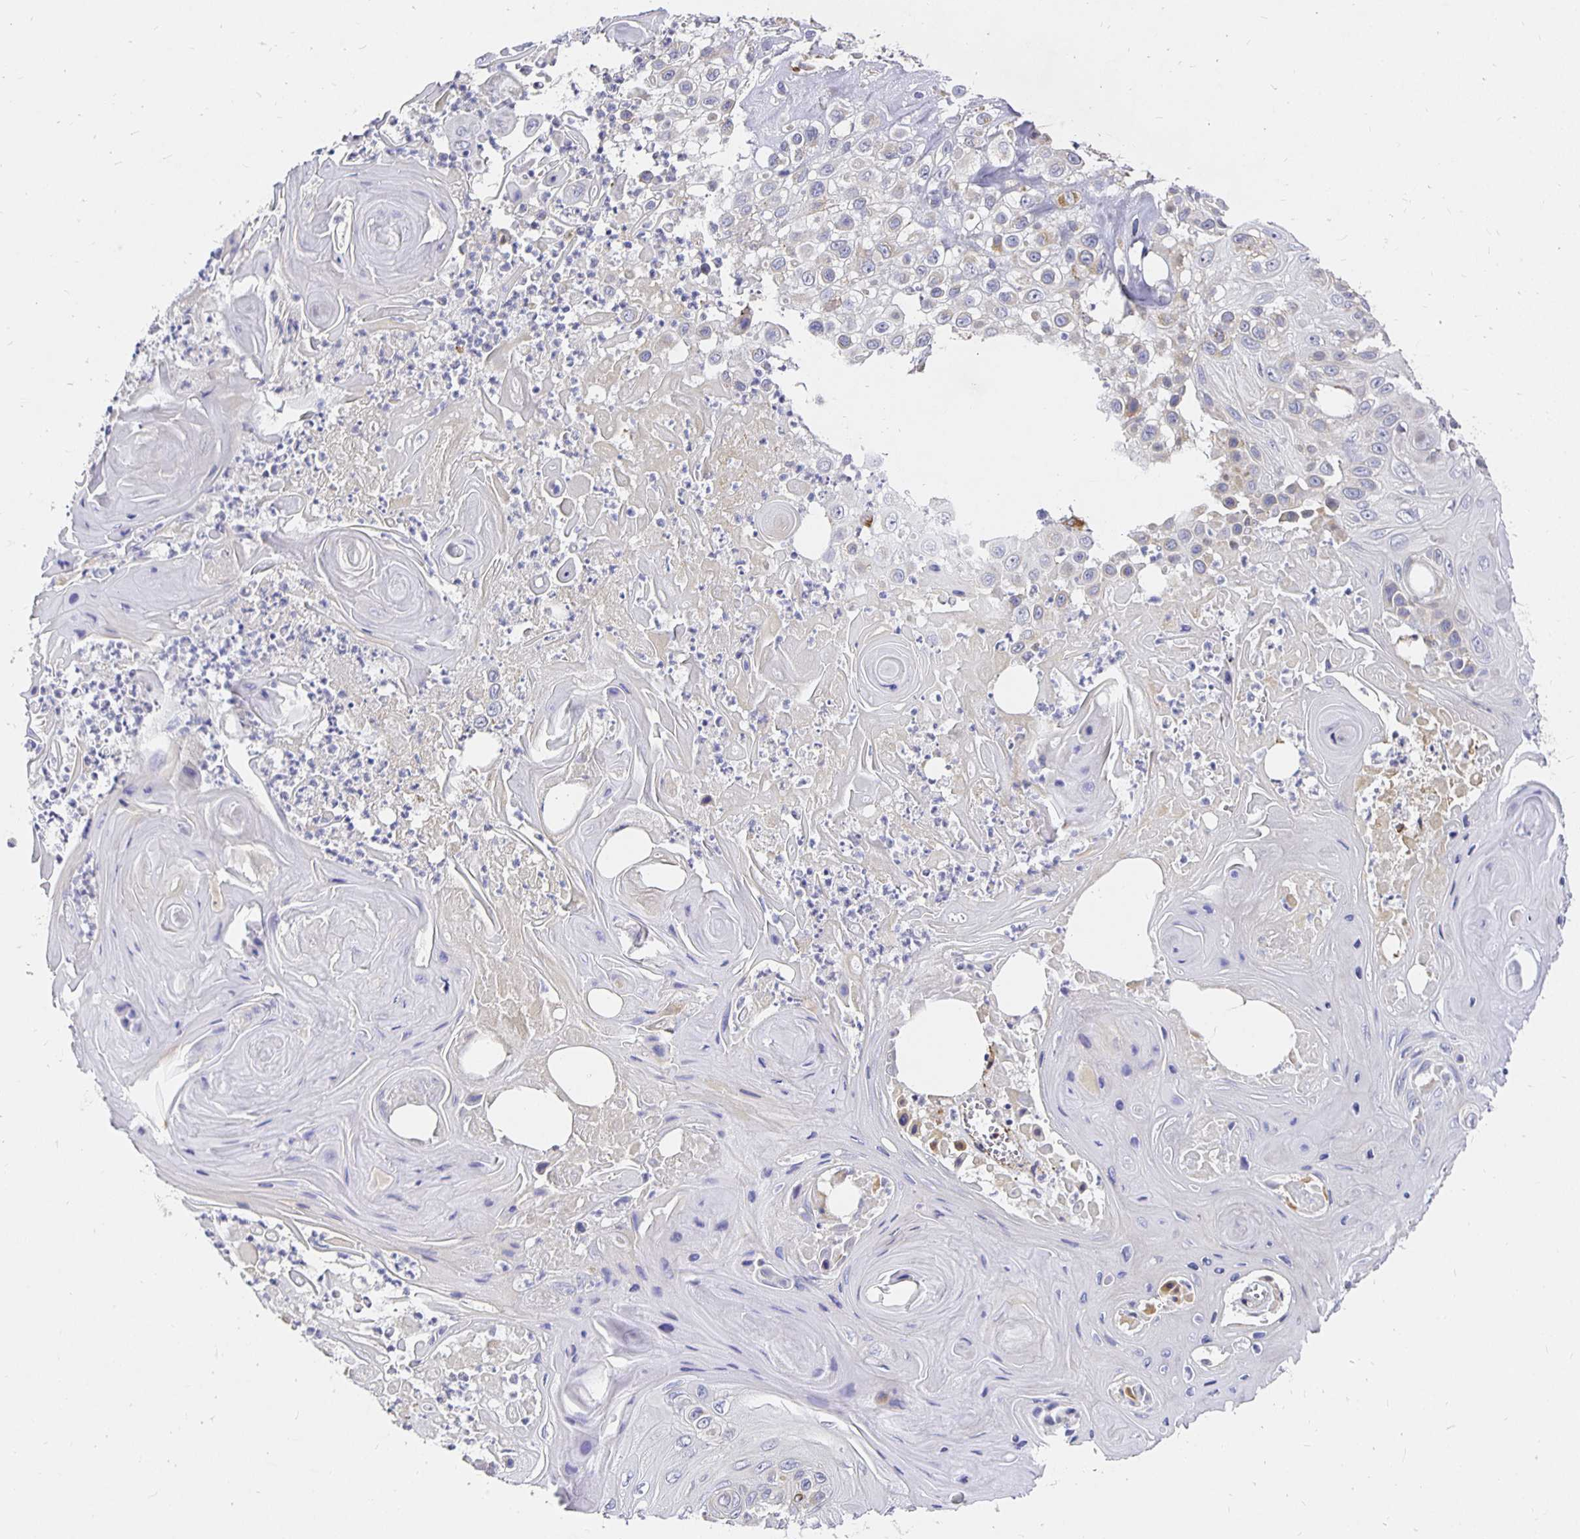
{"staining": {"intensity": "weak", "quantity": "<25%", "location": "cytoplasmic/membranous"}, "tissue": "skin cancer", "cell_type": "Tumor cells", "image_type": "cancer", "snomed": [{"axis": "morphology", "description": "Squamous cell carcinoma, NOS"}, {"axis": "topography", "description": "Skin"}], "caption": "Immunohistochemical staining of human squamous cell carcinoma (skin) demonstrates no significant expression in tumor cells.", "gene": "PLOD1", "patient": {"sex": "male", "age": 82}}